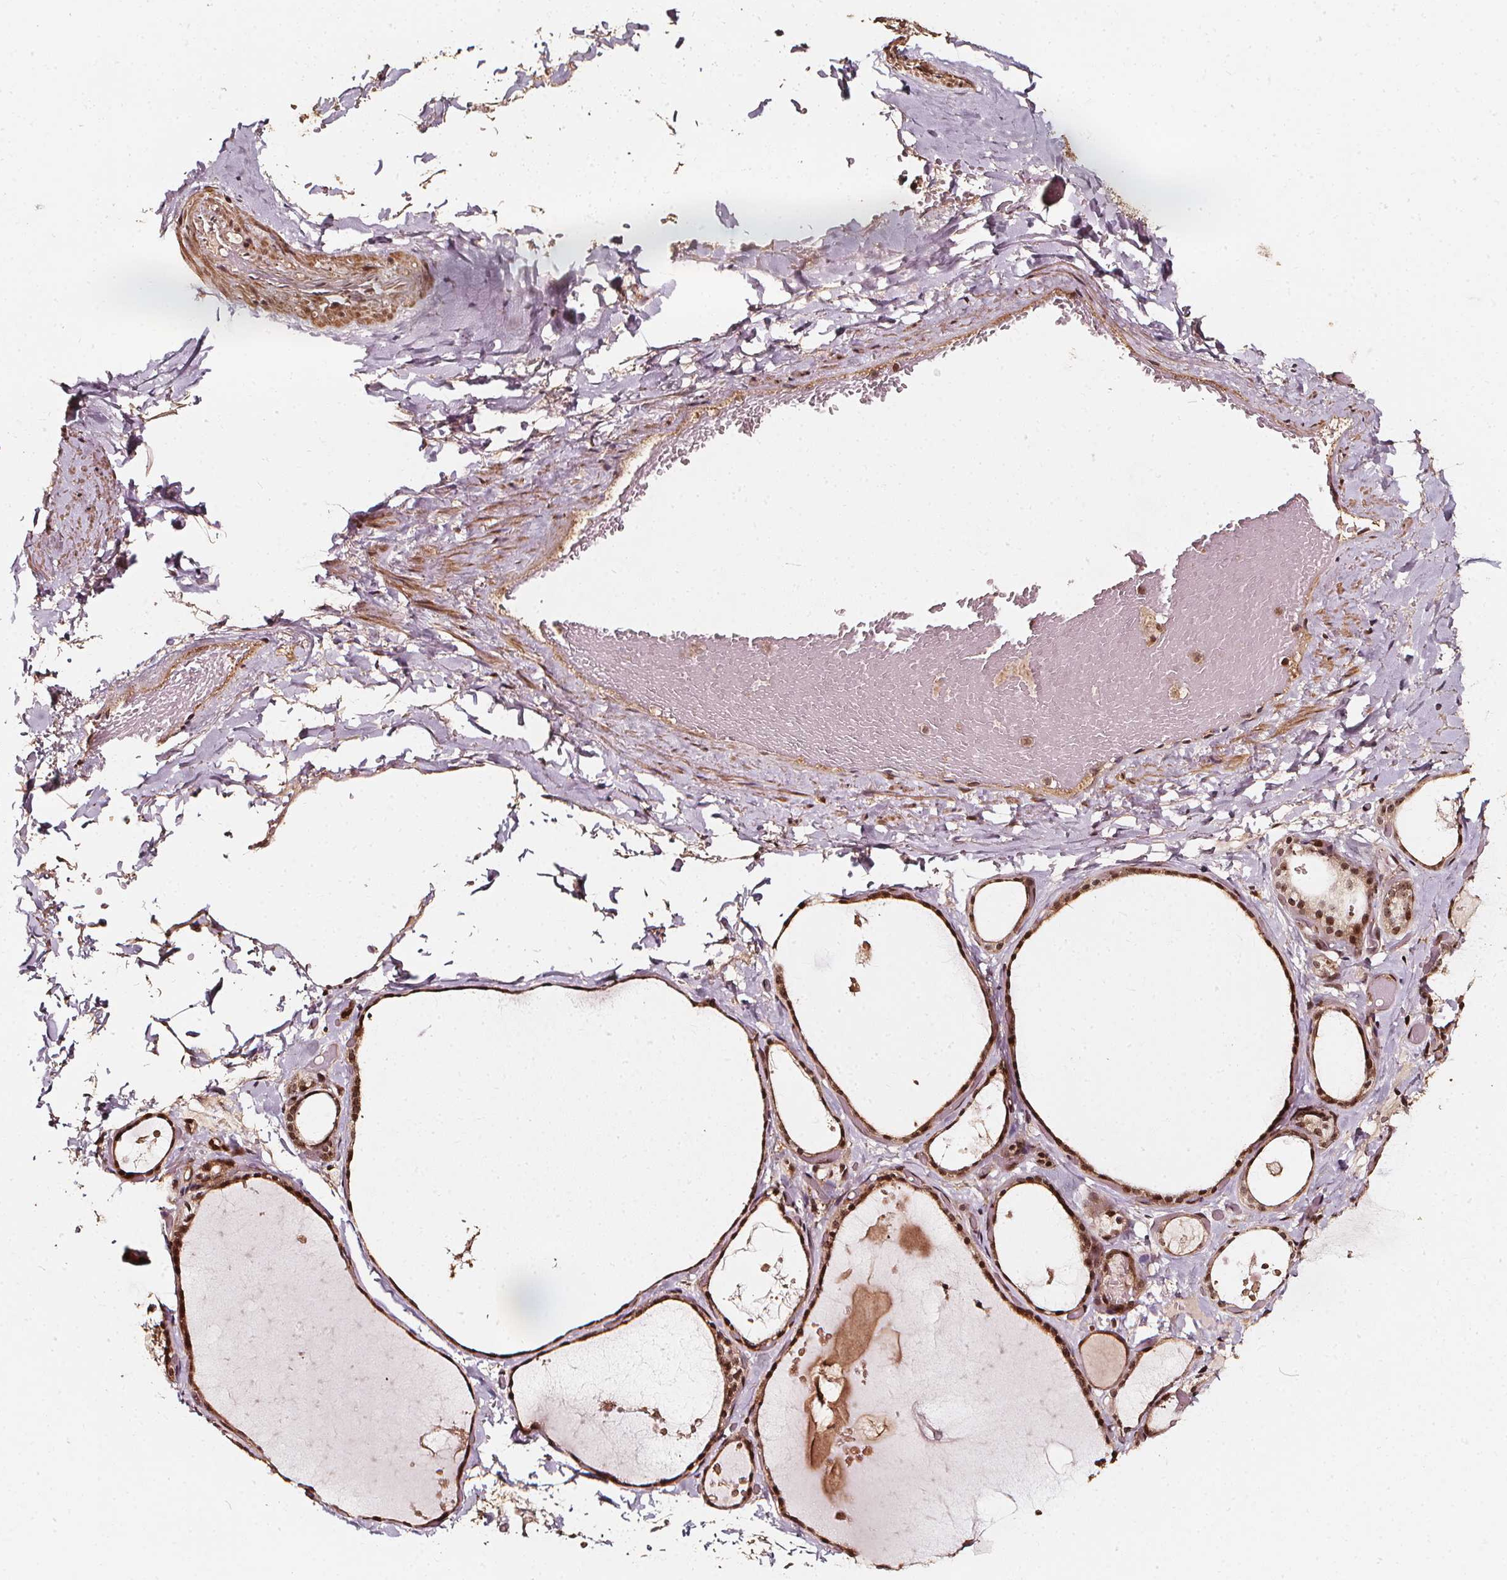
{"staining": {"intensity": "strong", "quantity": ">75%", "location": "cytoplasmic/membranous,nuclear"}, "tissue": "thyroid gland", "cell_type": "Glandular cells", "image_type": "normal", "snomed": [{"axis": "morphology", "description": "Normal tissue, NOS"}, {"axis": "topography", "description": "Thyroid gland"}], "caption": "An immunohistochemistry photomicrograph of normal tissue is shown. Protein staining in brown shows strong cytoplasmic/membranous,nuclear positivity in thyroid gland within glandular cells.", "gene": "EXOSC9", "patient": {"sex": "female", "age": 56}}